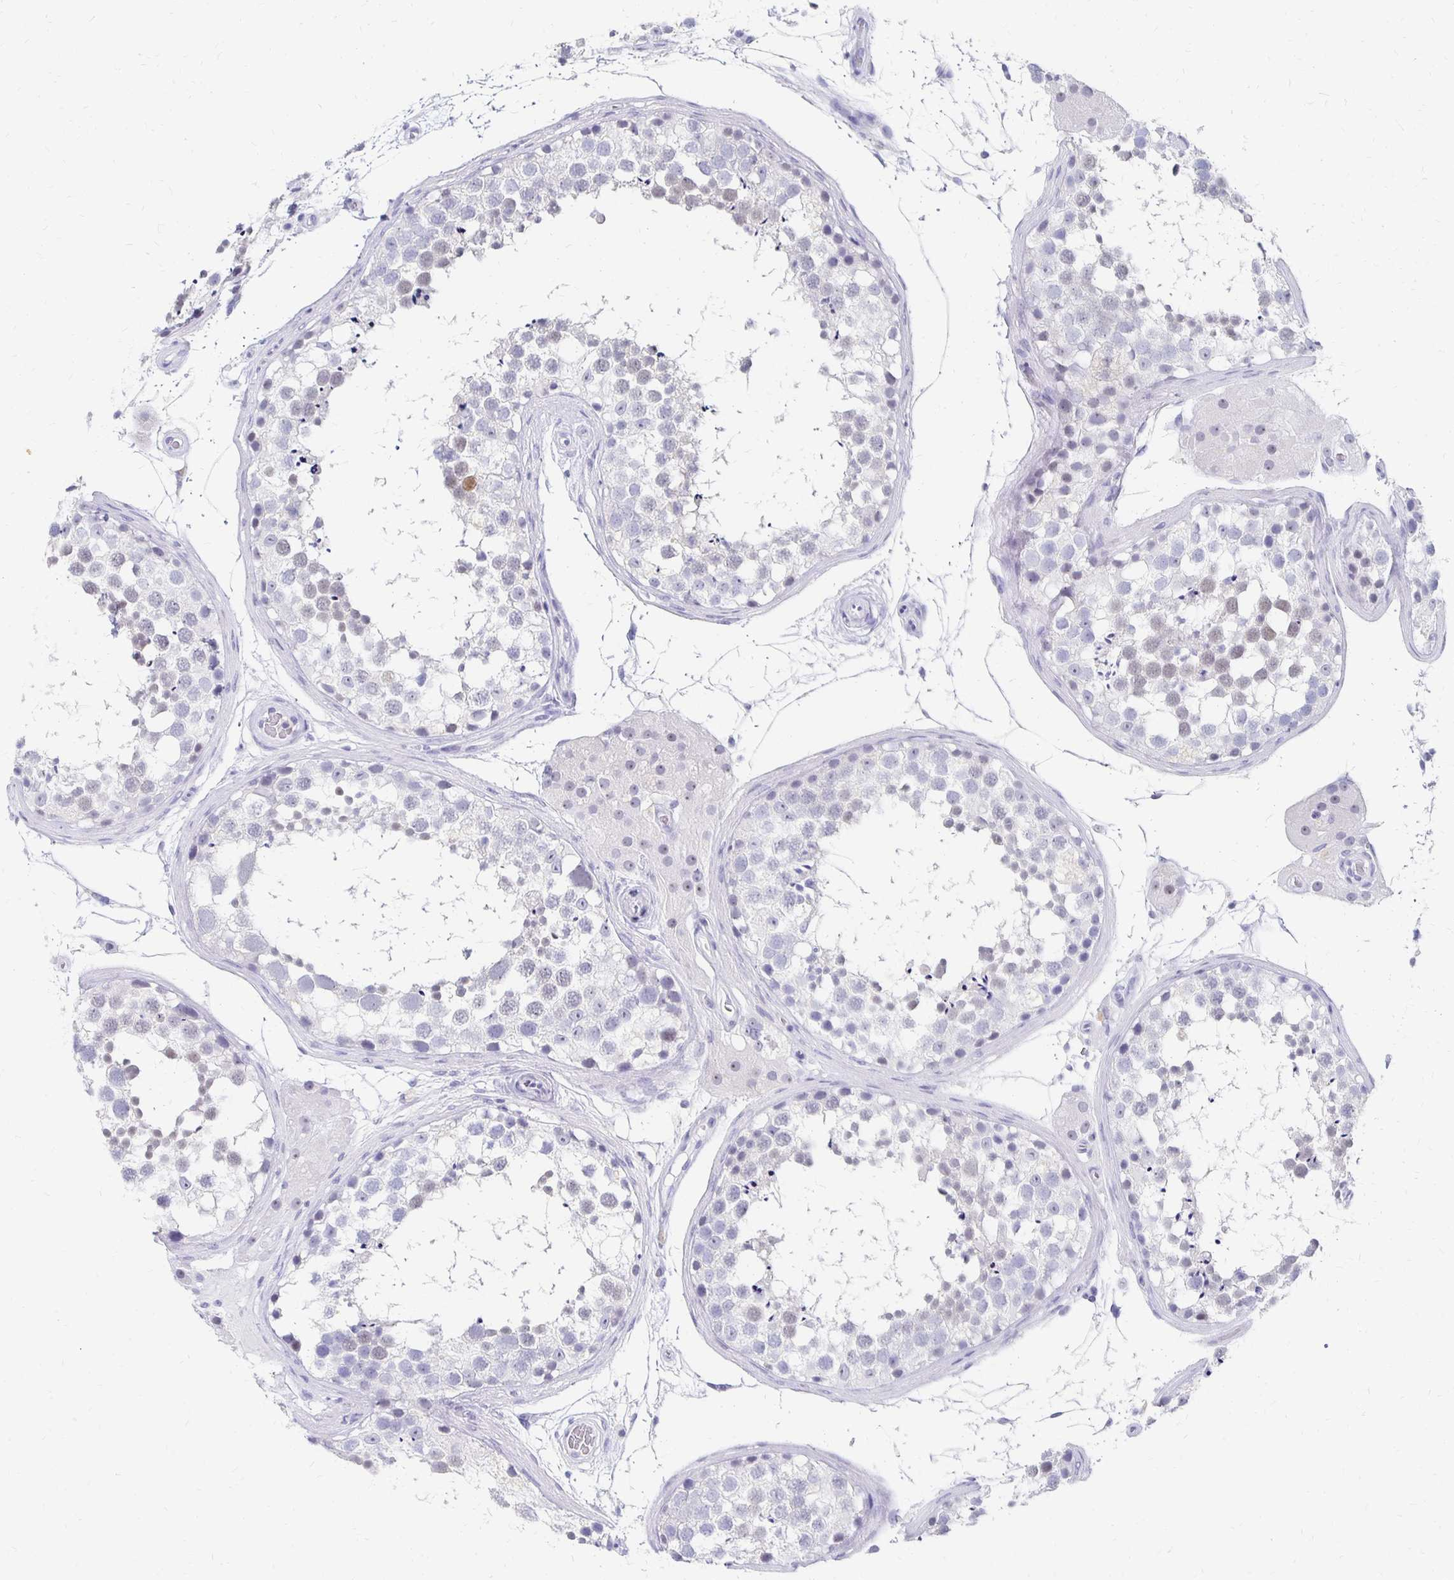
{"staining": {"intensity": "weak", "quantity": "<25%", "location": "nuclear"}, "tissue": "testis", "cell_type": "Cells in seminiferous ducts", "image_type": "normal", "snomed": [{"axis": "morphology", "description": "Normal tissue, NOS"}, {"axis": "morphology", "description": "Seminoma, NOS"}, {"axis": "topography", "description": "Testis"}], "caption": "IHC histopathology image of unremarkable human testis stained for a protein (brown), which shows no positivity in cells in seminiferous ducts.", "gene": "SYT2", "patient": {"sex": "male", "age": 65}}